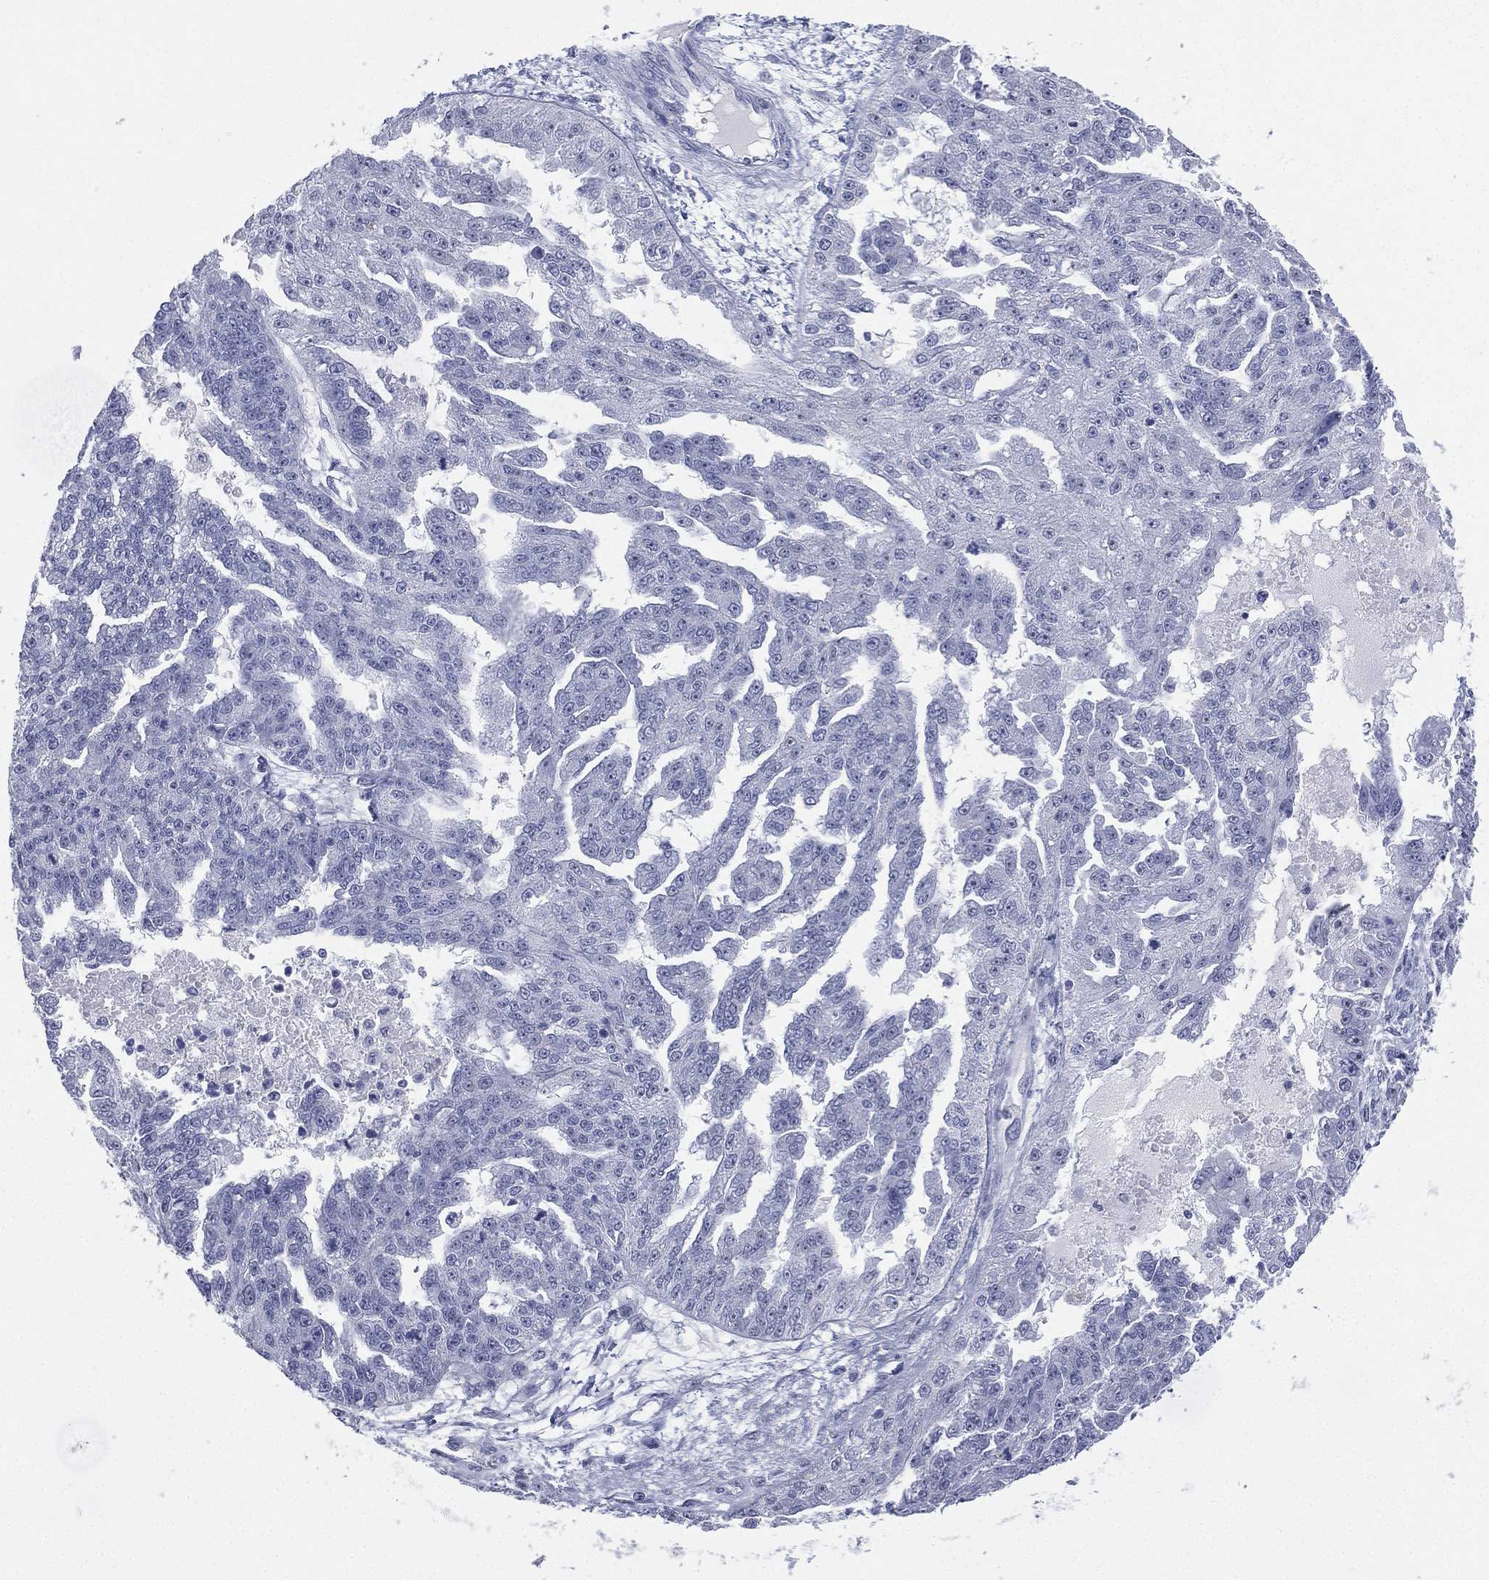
{"staining": {"intensity": "negative", "quantity": "none", "location": "none"}, "tissue": "ovarian cancer", "cell_type": "Tumor cells", "image_type": "cancer", "snomed": [{"axis": "morphology", "description": "Cystadenocarcinoma, serous, NOS"}, {"axis": "topography", "description": "Ovary"}], "caption": "Photomicrograph shows no protein staining in tumor cells of ovarian serous cystadenocarcinoma tissue.", "gene": "CD22", "patient": {"sex": "female", "age": 58}}